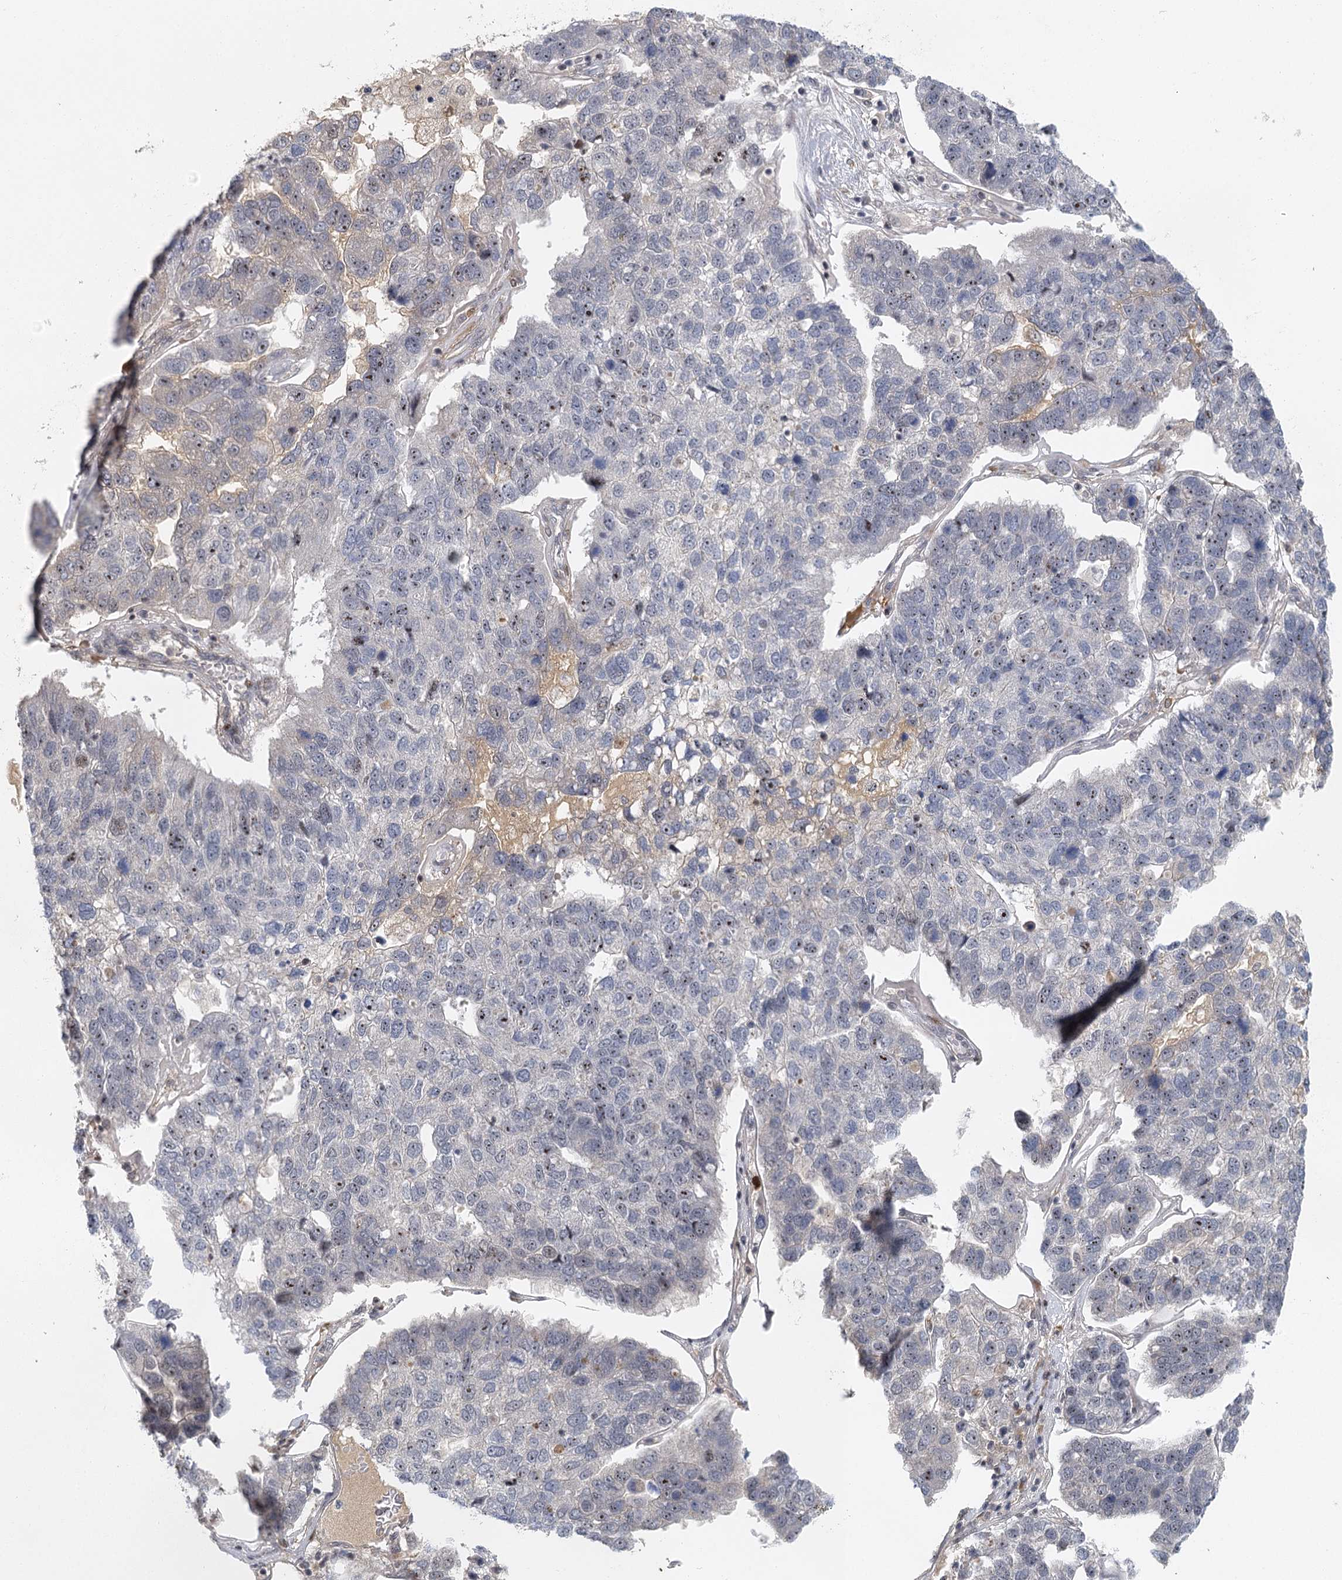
{"staining": {"intensity": "moderate", "quantity": "<25%", "location": "nuclear"}, "tissue": "pancreatic cancer", "cell_type": "Tumor cells", "image_type": "cancer", "snomed": [{"axis": "morphology", "description": "Adenocarcinoma, NOS"}, {"axis": "topography", "description": "Pancreas"}], "caption": "Pancreatic cancer stained for a protein (brown) exhibits moderate nuclear positive positivity in approximately <25% of tumor cells.", "gene": "IL11RA", "patient": {"sex": "female", "age": 61}}